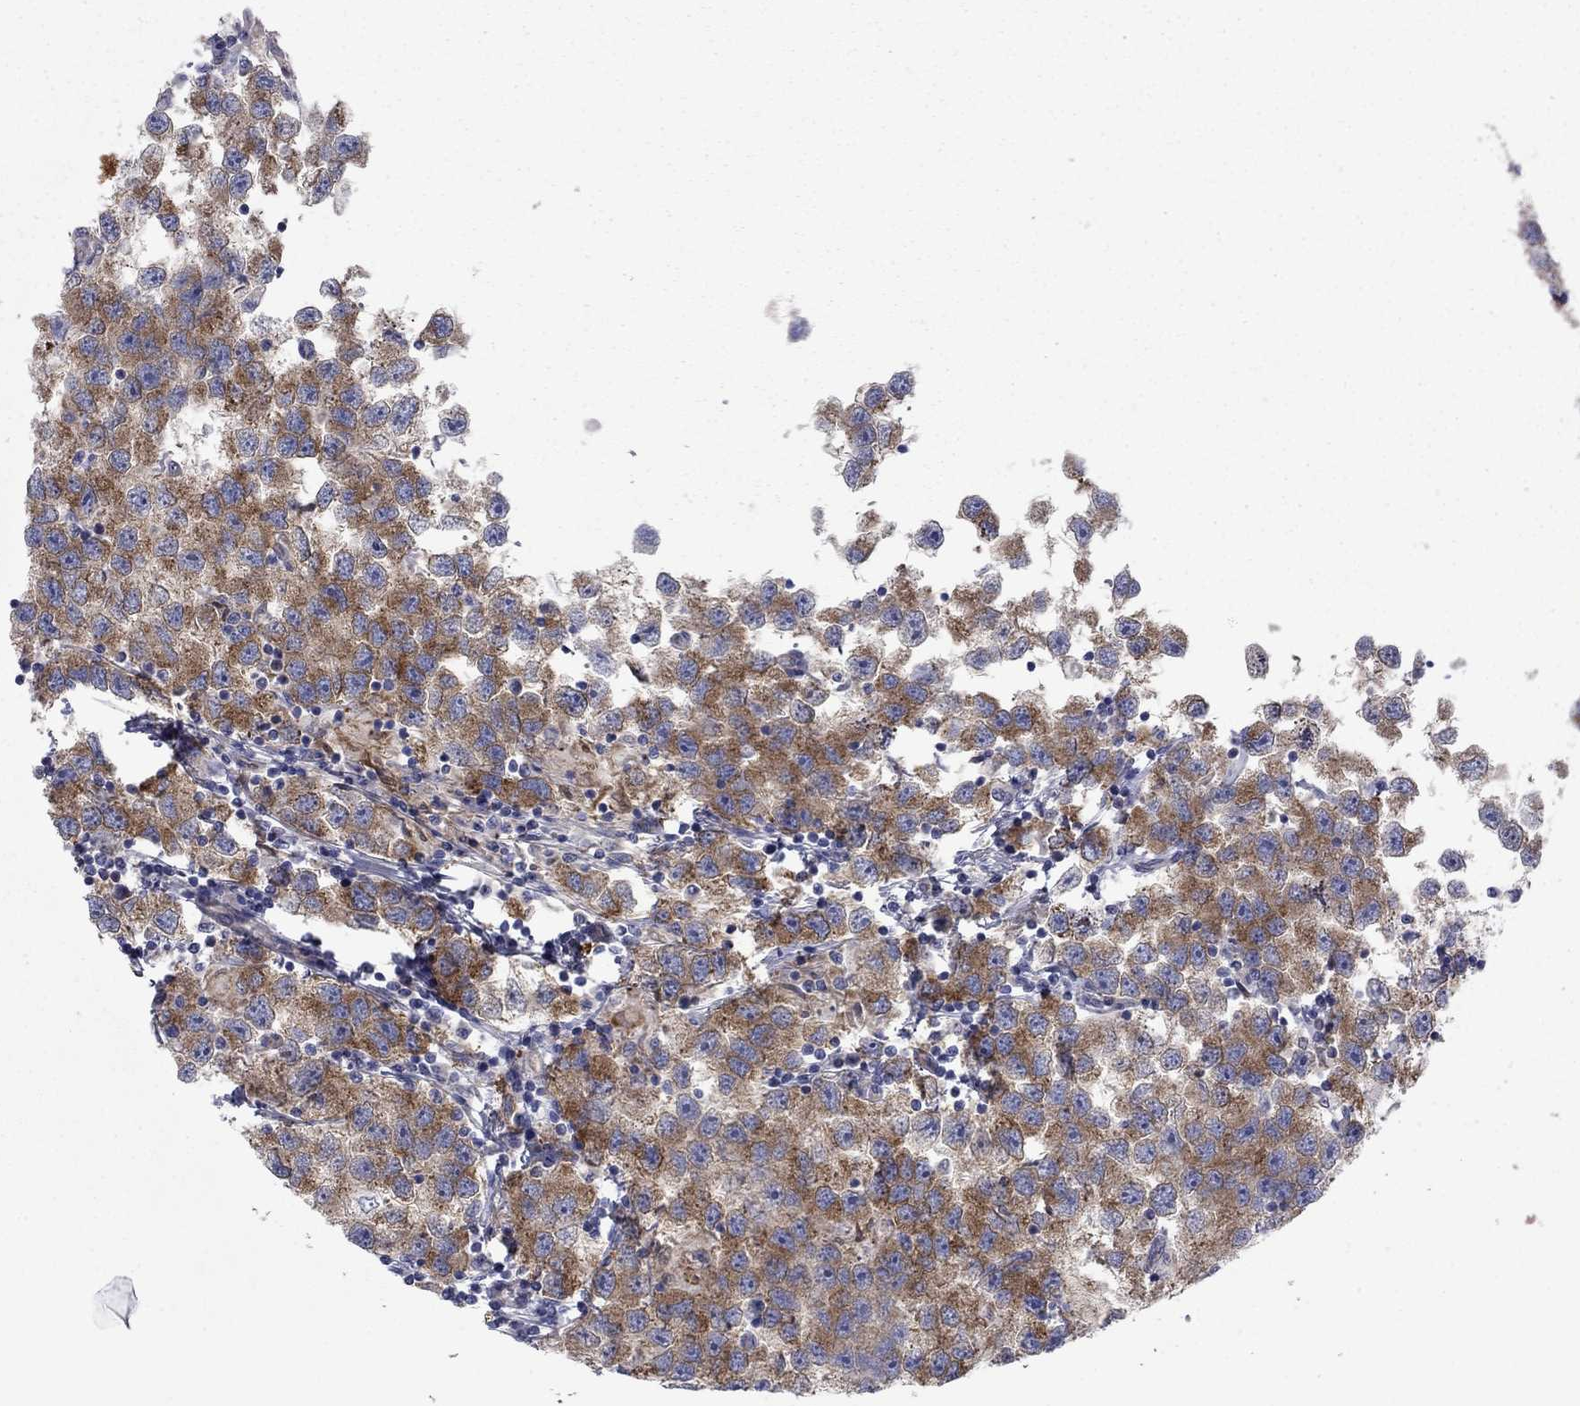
{"staining": {"intensity": "moderate", "quantity": ">75%", "location": "cytoplasmic/membranous"}, "tissue": "testis cancer", "cell_type": "Tumor cells", "image_type": "cancer", "snomed": [{"axis": "morphology", "description": "Seminoma, NOS"}, {"axis": "topography", "description": "Testis"}], "caption": "Testis cancer (seminoma) tissue shows moderate cytoplasmic/membranous staining in approximately >75% of tumor cells", "gene": "FXR1", "patient": {"sex": "male", "age": 26}}